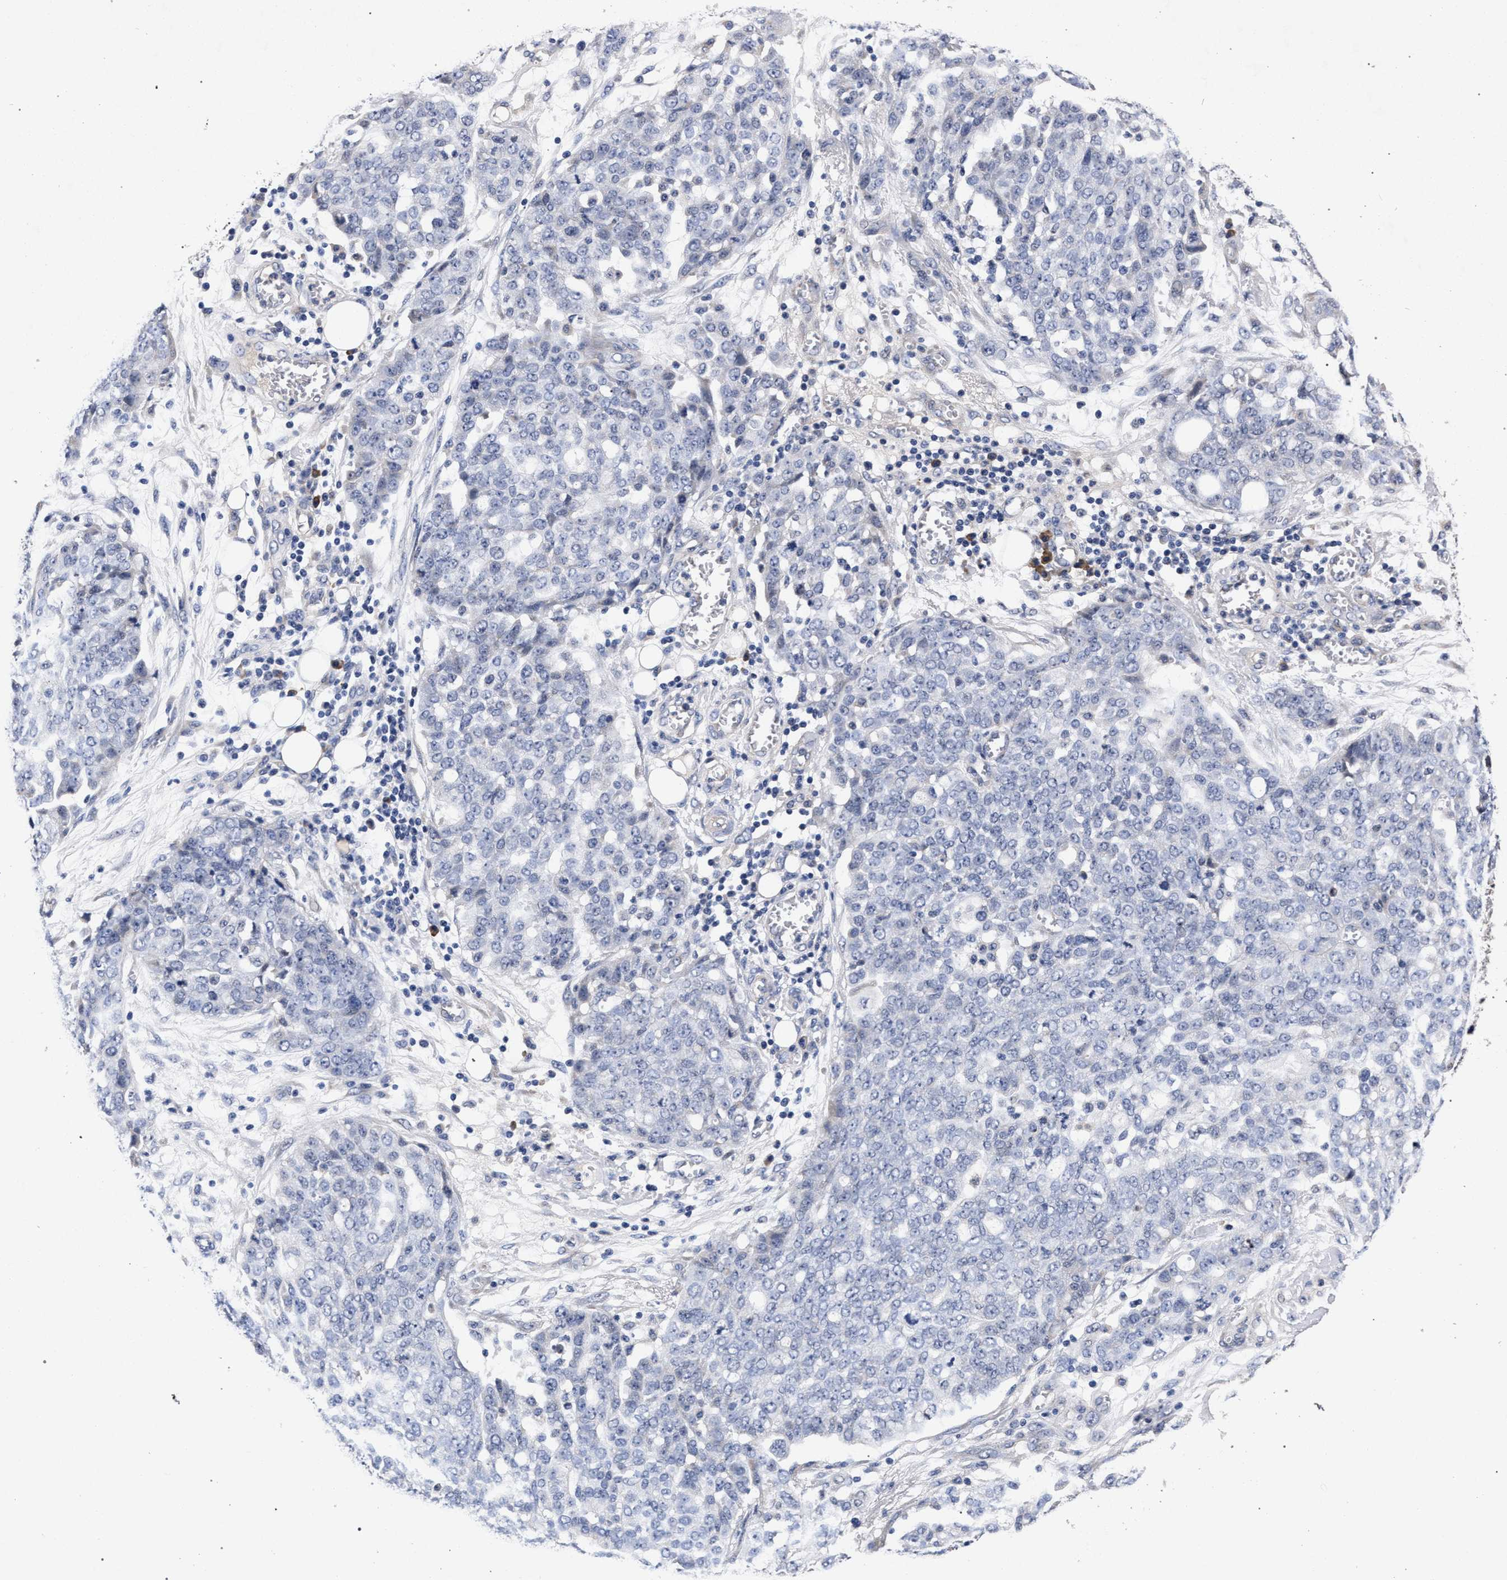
{"staining": {"intensity": "negative", "quantity": "none", "location": "none"}, "tissue": "ovarian cancer", "cell_type": "Tumor cells", "image_type": "cancer", "snomed": [{"axis": "morphology", "description": "Cystadenocarcinoma, serous, NOS"}, {"axis": "topography", "description": "Soft tissue"}, {"axis": "topography", "description": "Ovary"}], "caption": "This is an immunohistochemistry (IHC) image of human ovarian cancer (serous cystadenocarcinoma). There is no positivity in tumor cells.", "gene": "CFAP95", "patient": {"sex": "female", "age": 57}}